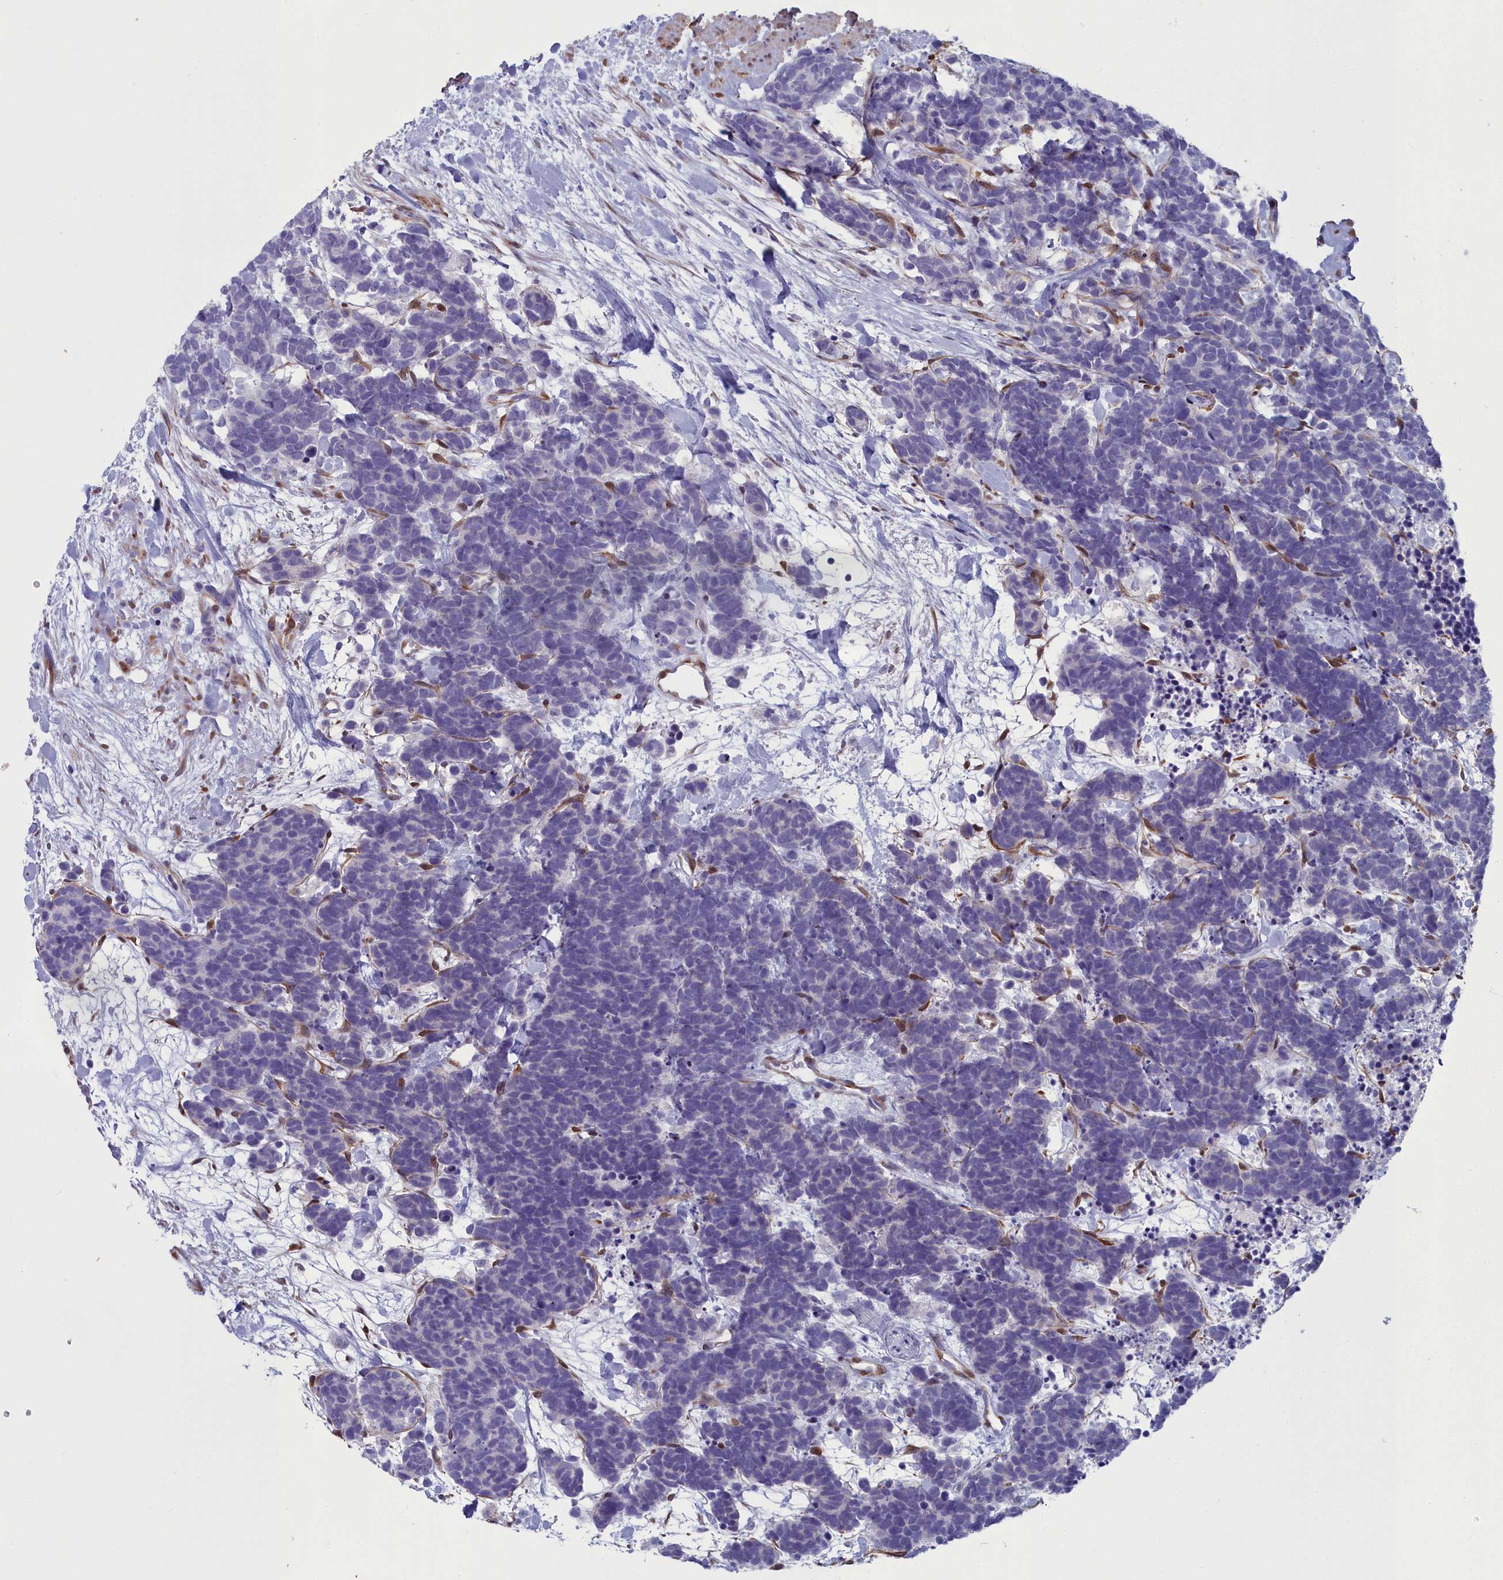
{"staining": {"intensity": "negative", "quantity": "none", "location": "none"}, "tissue": "carcinoid", "cell_type": "Tumor cells", "image_type": "cancer", "snomed": [{"axis": "morphology", "description": "Carcinoma, NOS"}, {"axis": "morphology", "description": "Carcinoid, malignant, NOS"}, {"axis": "topography", "description": "Prostate"}], "caption": "A high-resolution histopathology image shows immunohistochemistry (IHC) staining of carcinoid (malignant), which displays no significant expression in tumor cells.", "gene": "PPP1R14A", "patient": {"sex": "male", "age": 57}}